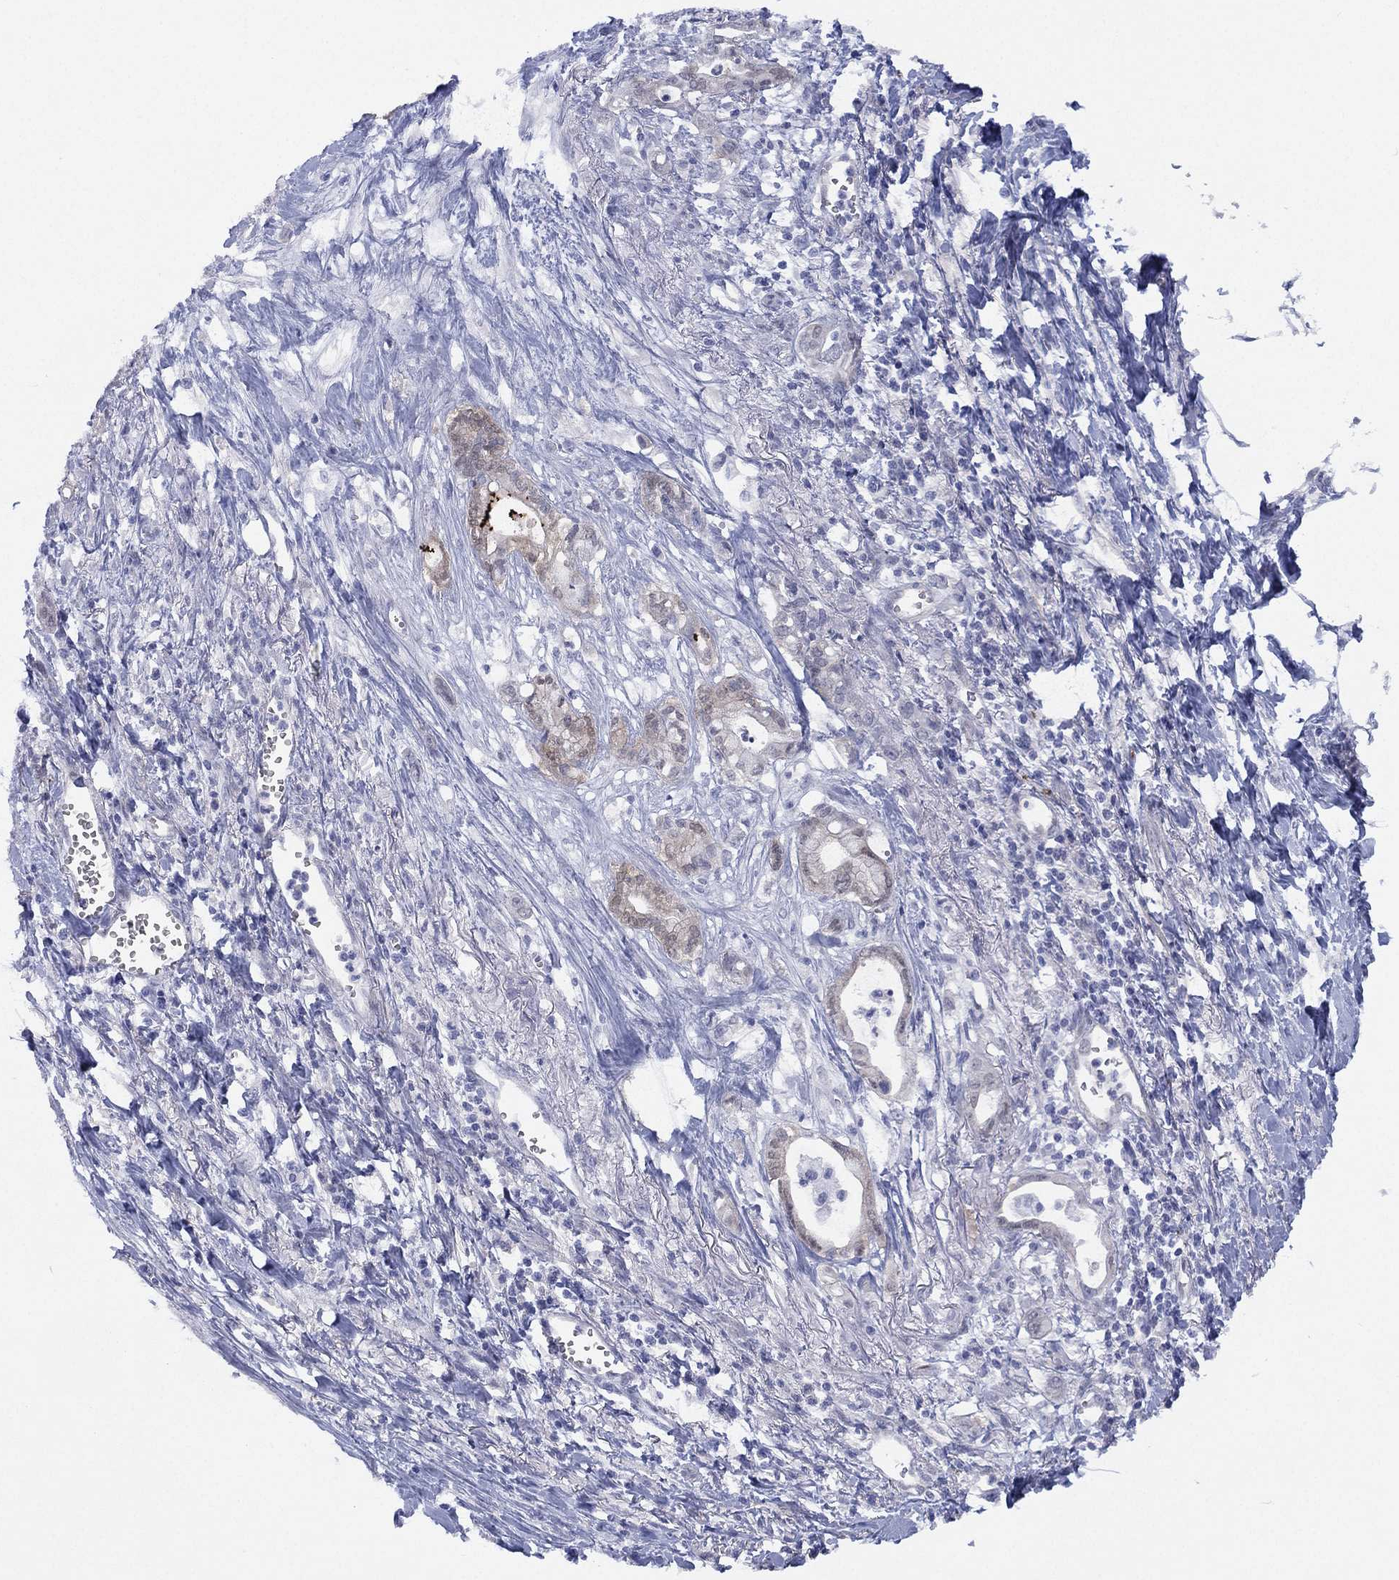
{"staining": {"intensity": "negative", "quantity": "none", "location": "none"}, "tissue": "pancreatic cancer", "cell_type": "Tumor cells", "image_type": "cancer", "snomed": [{"axis": "morphology", "description": "Adenocarcinoma, NOS"}, {"axis": "topography", "description": "Pancreas"}], "caption": "DAB immunohistochemical staining of human pancreatic cancer (adenocarcinoma) reveals no significant staining in tumor cells.", "gene": "DDAH1", "patient": {"sex": "male", "age": 71}}